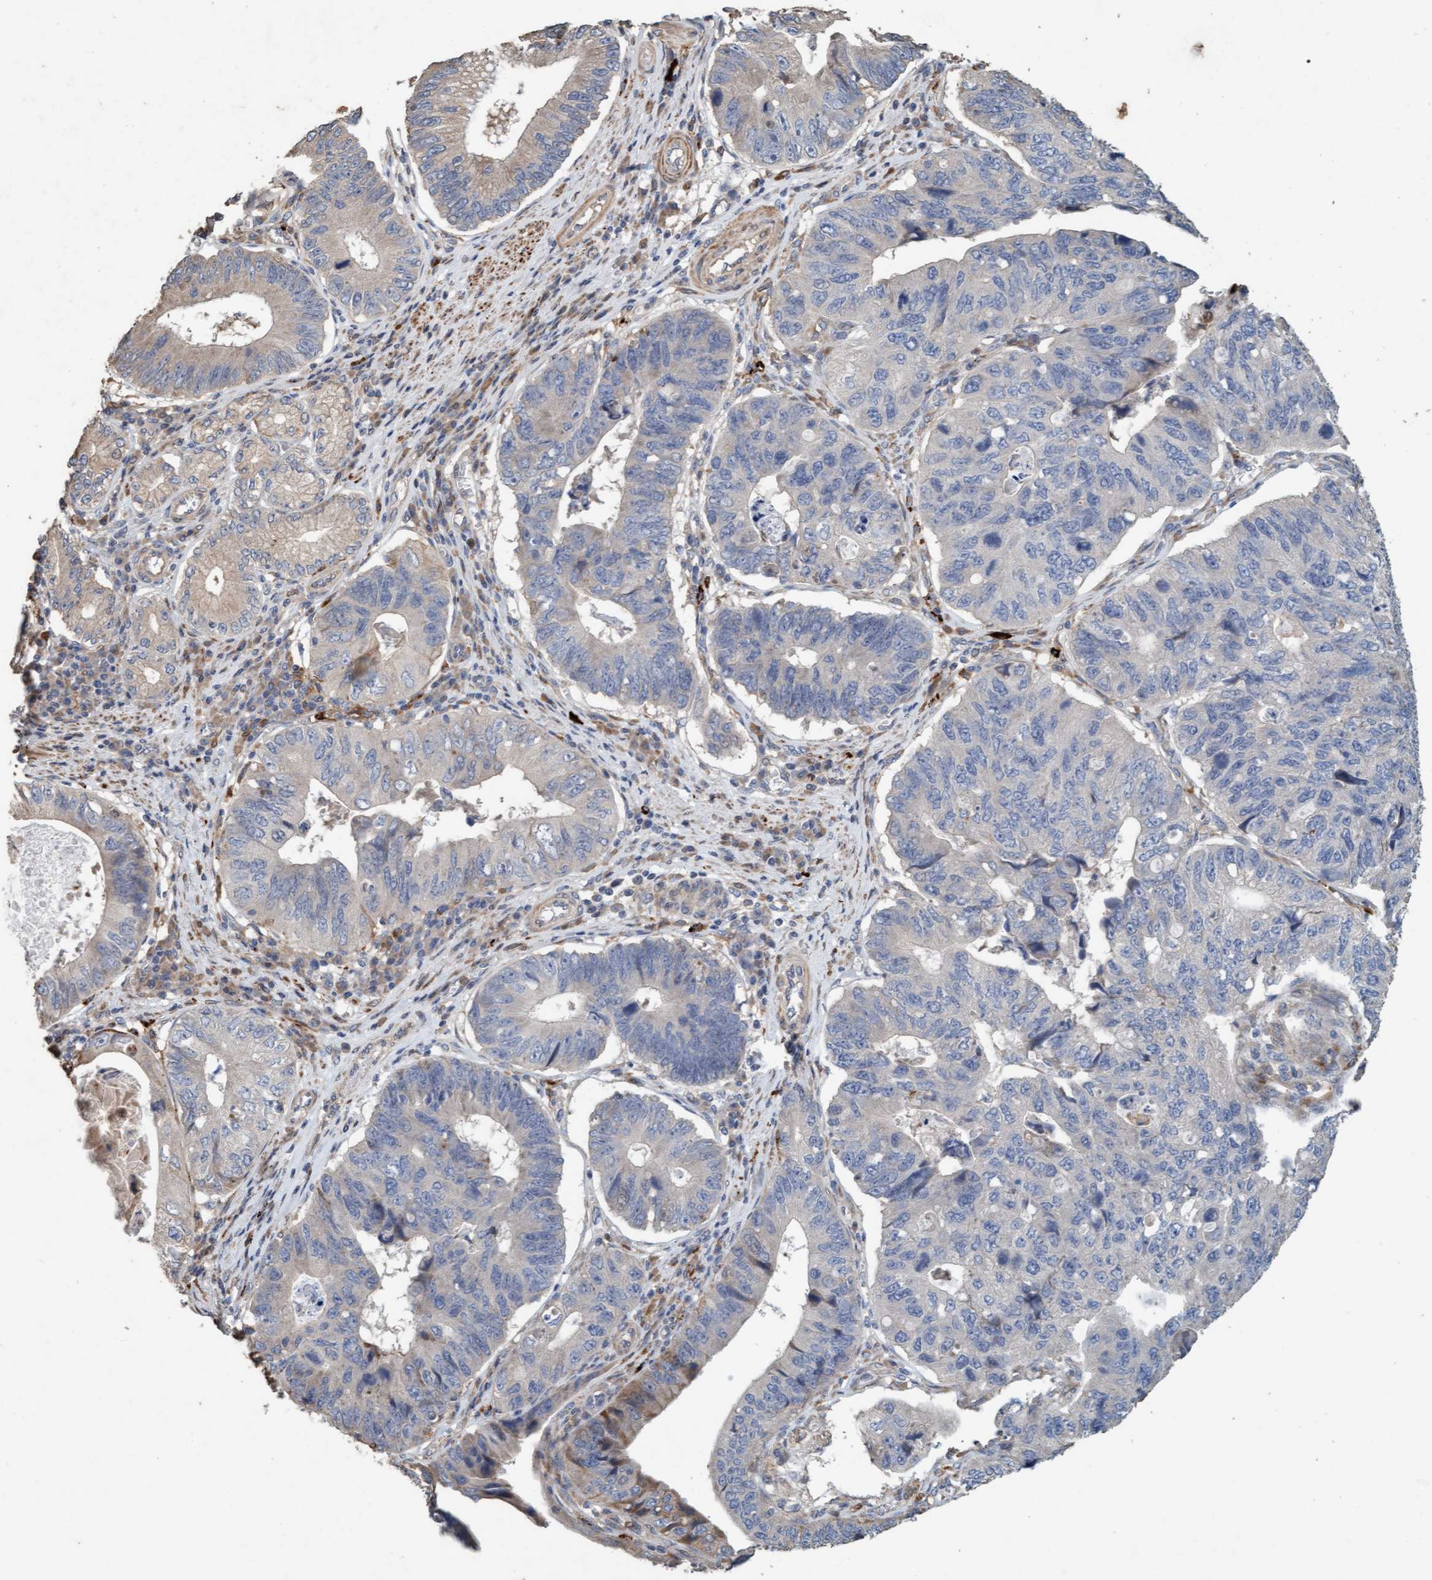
{"staining": {"intensity": "negative", "quantity": "none", "location": "none"}, "tissue": "stomach cancer", "cell_type": "Tumor cells", "image_type": "cancer", "snomed": [{"axis": "morphology", "description": "Adenocarcinoma, NOS"}, {"axis": "topography", "description": "Stomach"}], "caption": "Image shows no significant protein staining in tumor cells of stomach adenocarcinoma. (DAB (3,3'-diaminobenzidine) IHC visualized using brightfield microscopy, high magnification).", "gene": "LONRF1", "patient": {"sex": "male", "age": 59}}